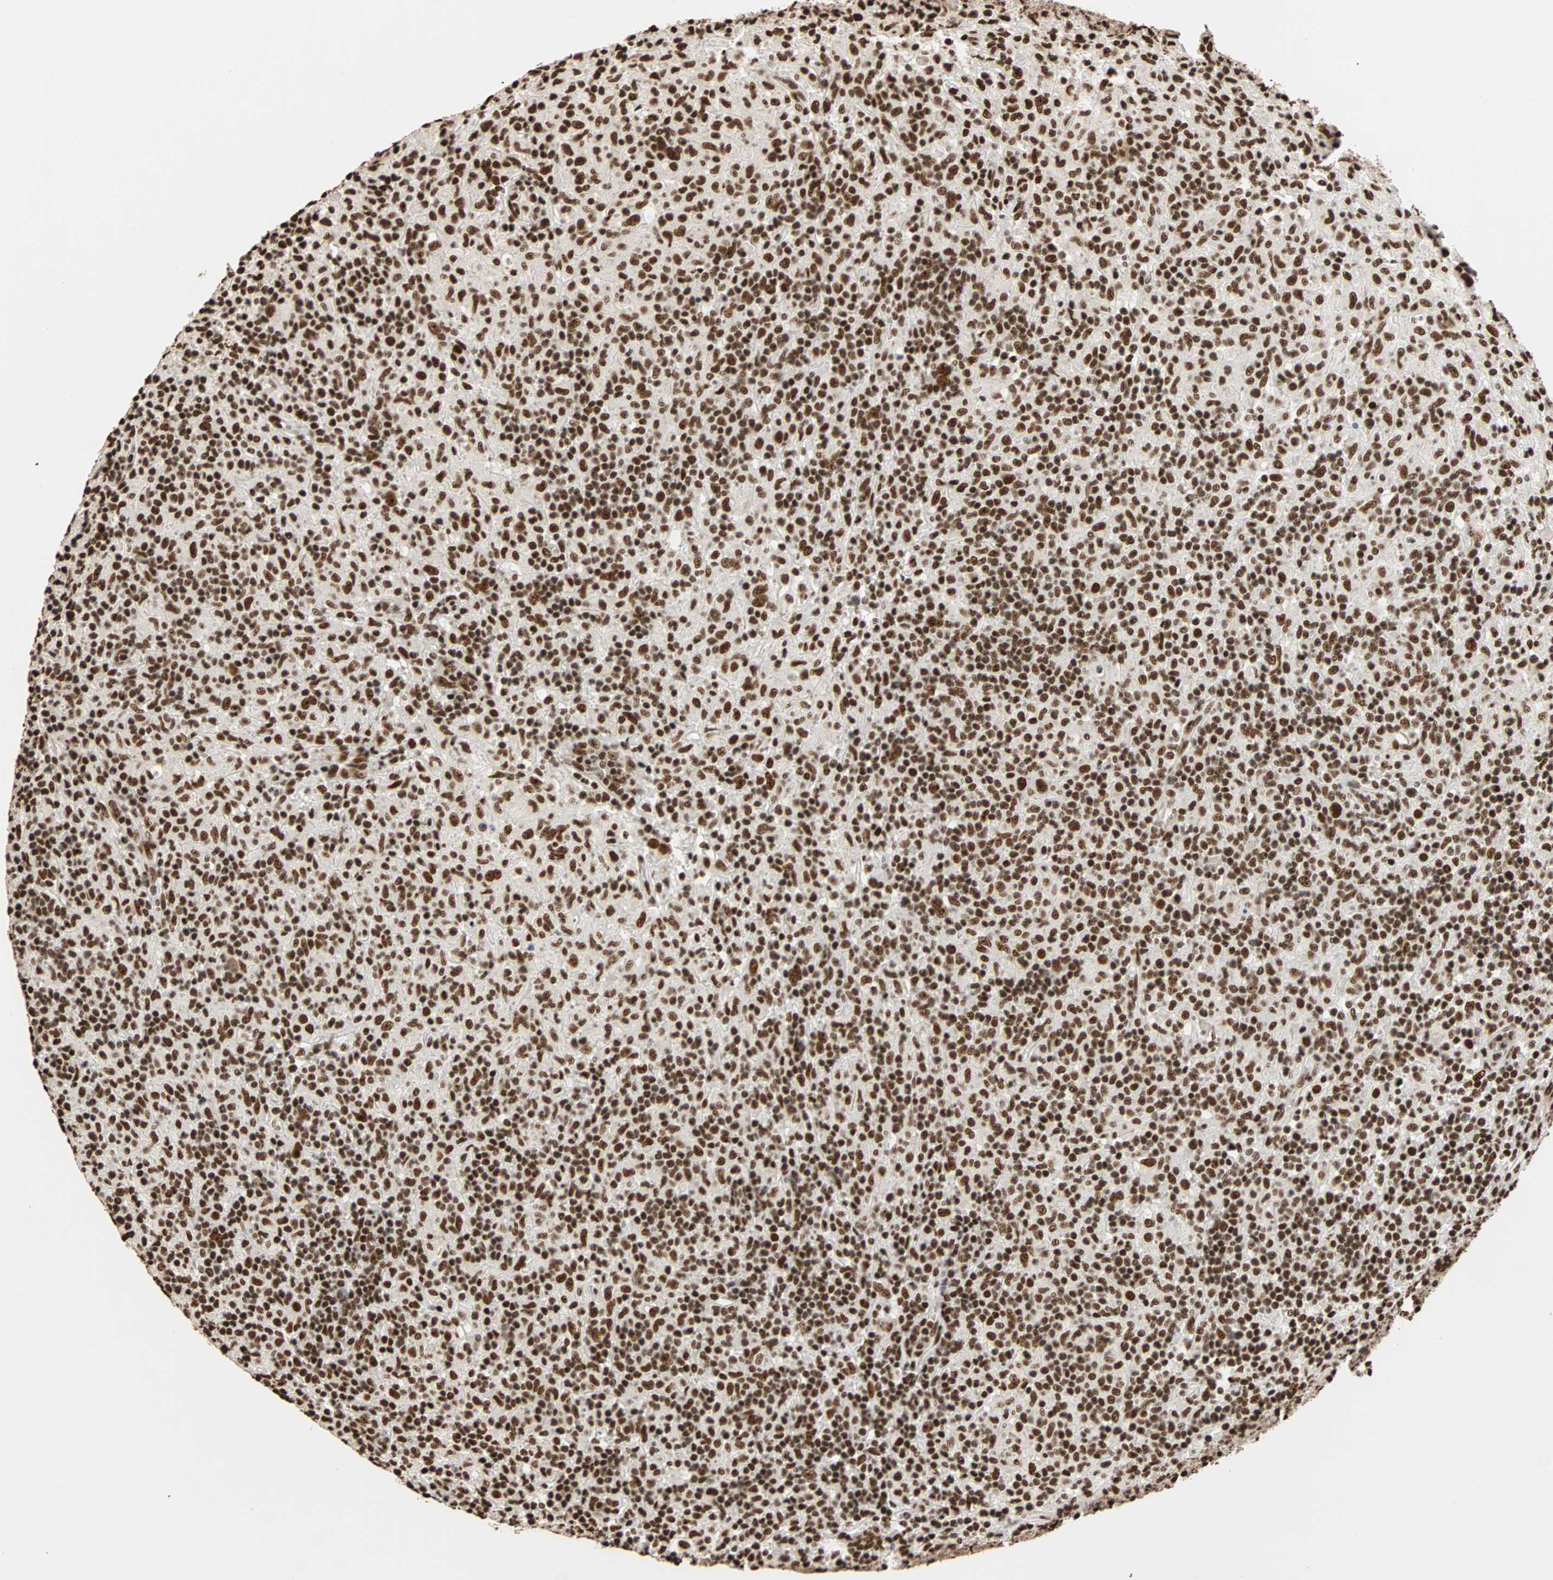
{"staining": {"intensity": "strong", "quantity": ">75%", "location": "nuclear"}, "tissue": "lymphoma", "cell_type": "Tumor cells", "image_type": "cancer", "snomed": [{"axis": "morphology", "description": "Hodgkin's disease, NOS"}, {"axis": "topography", "description": "Lymph node"}], "caption": "Brown immunohistochemical staining in human Hodgkin's disease shows strong nuclear staining in approximately >75% of tumor cells.", "gene": "ILF2", "patient": {"sex": "male", "age": 70}}